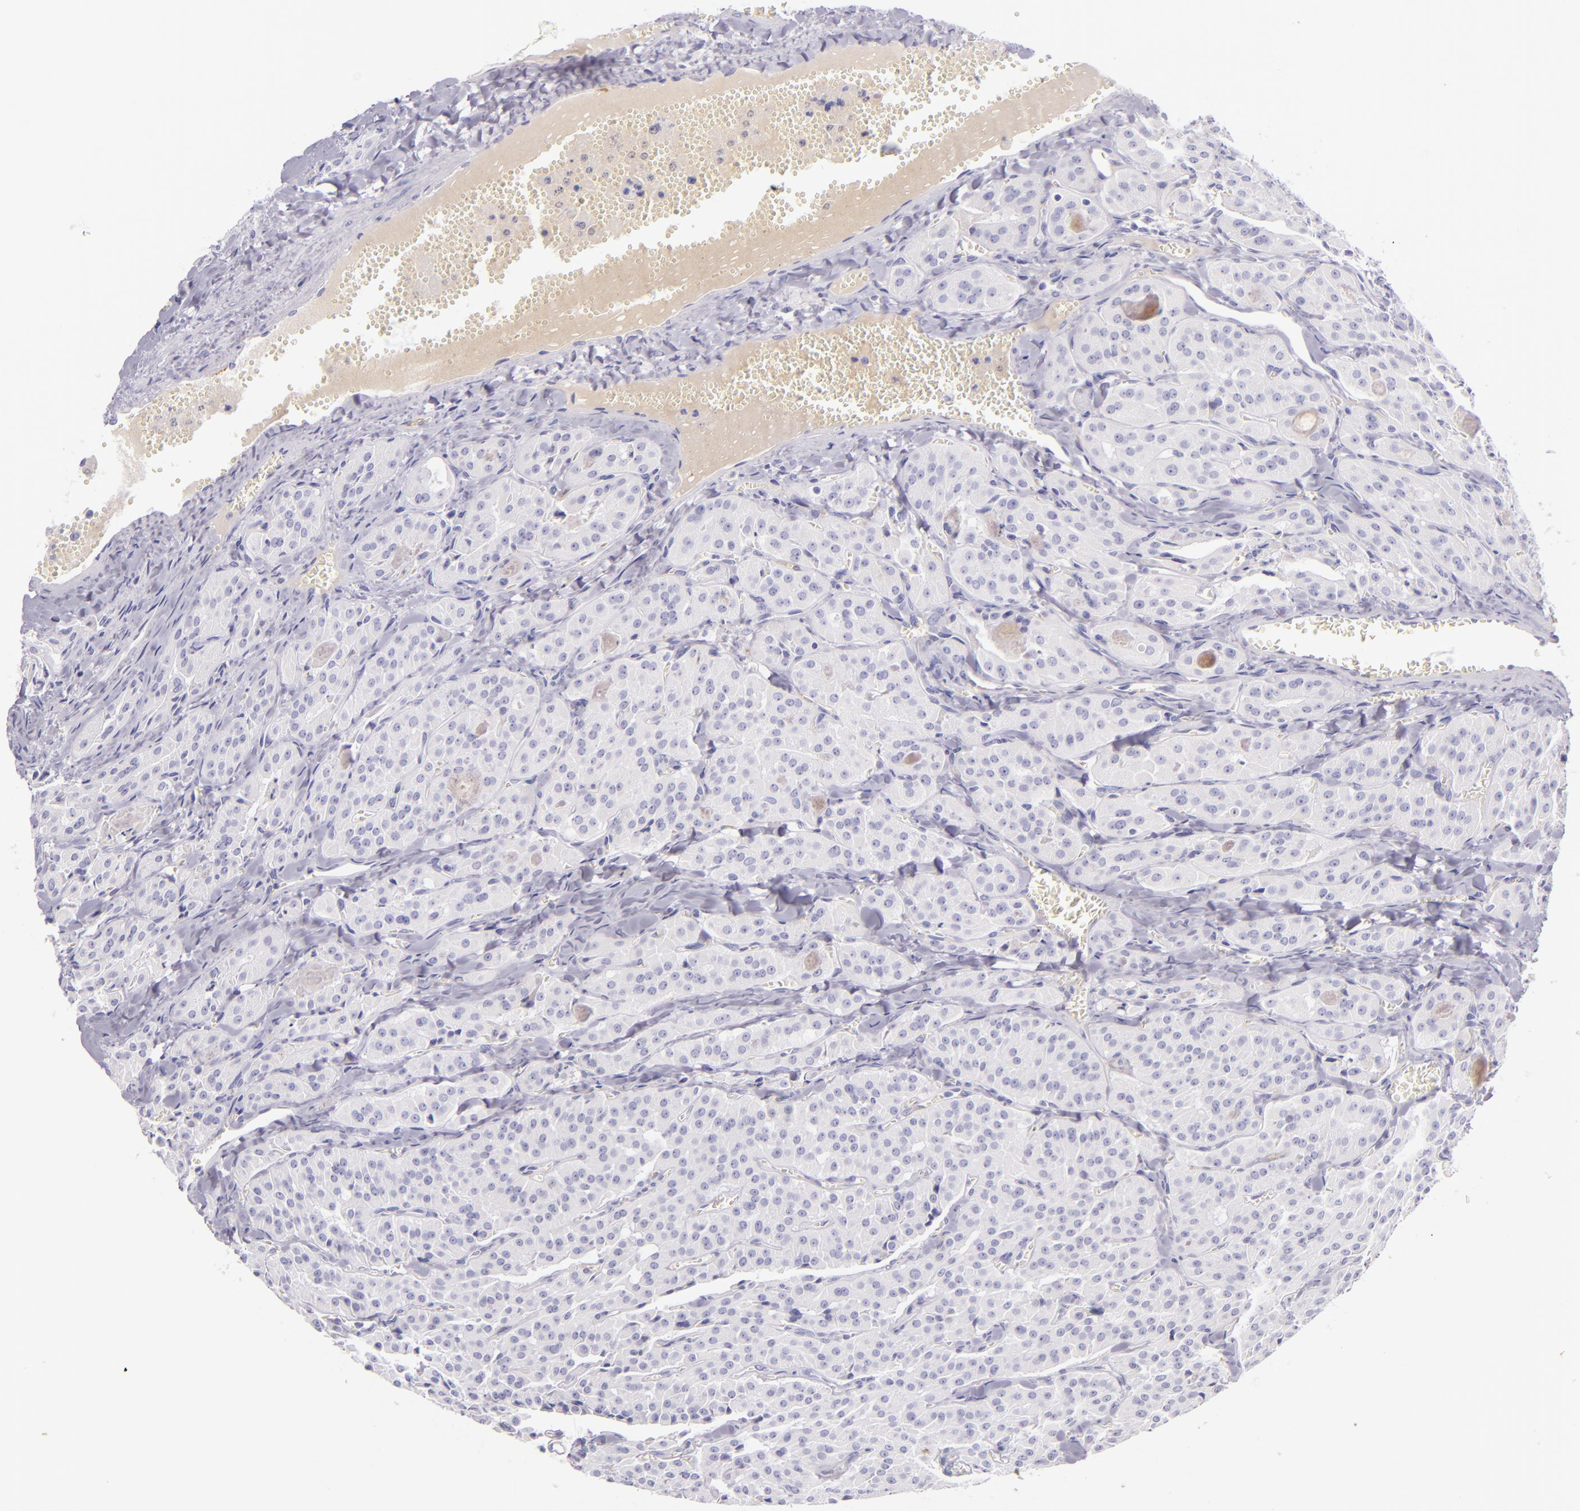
{"staining": {"intensity": "negative", "quantity": "none", "location": "none"}, "tissue": "thyroid cancer", "cell_type": "Tumor cells", "image_type": "cancer", "snomed": [{"axis": "morphology", "description": "Carcinoma, NOS"}, {"axis": "topography", "description": "Thyroid gland"}], "caption": "Photomicrograph shows no significant protein expression in tumor cells of thyroid cancer. (DAB (3,3'-diaminobenzidine) immunohistochemistry visualized using brightfield microscopy, high magnification).", "gene": "ICAM1", "patient": {"sex": "male", "age": 76}}